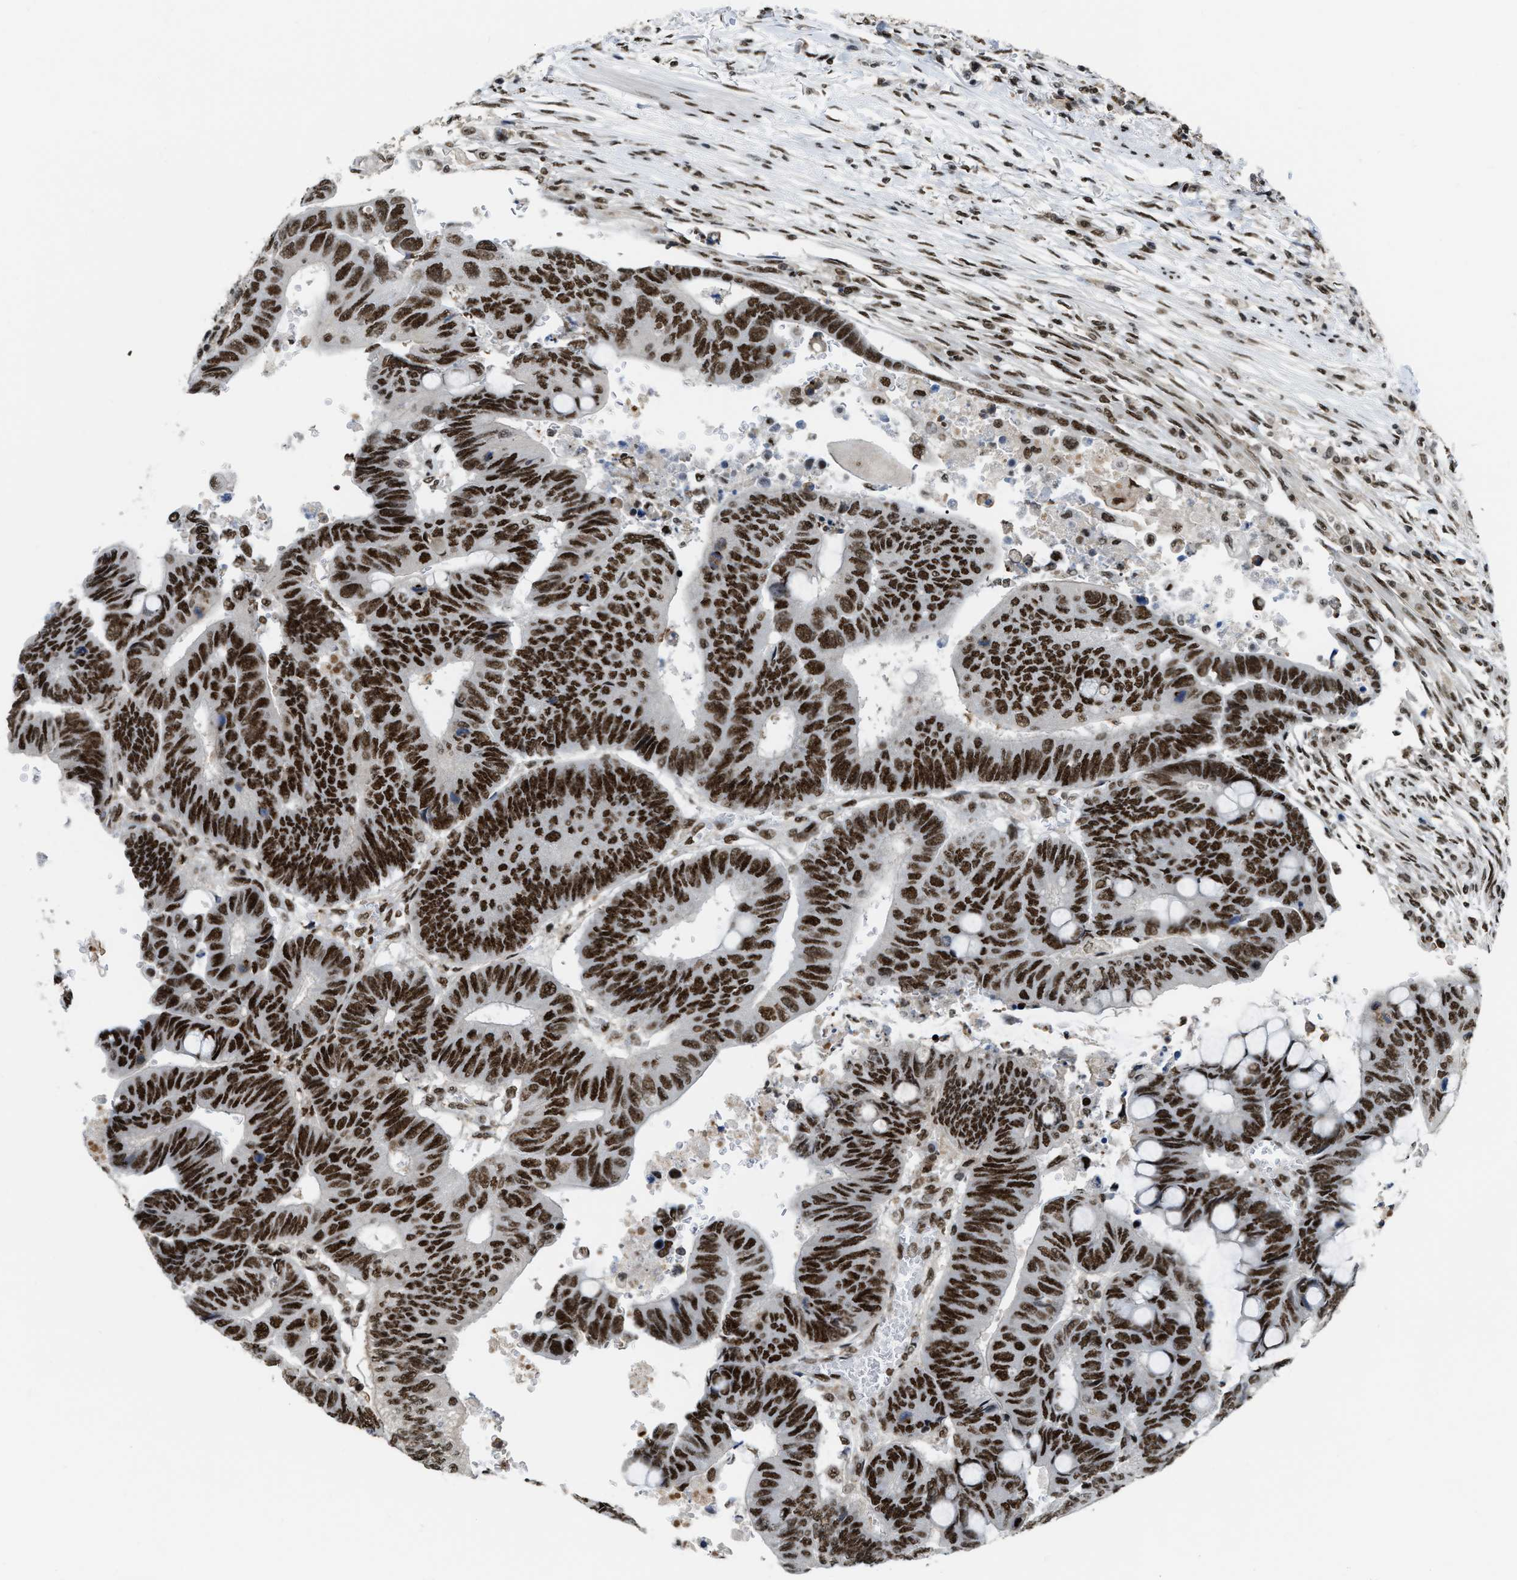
{"staining": {"intensity": "strong", "quantity": ">75%", "location": "nuclear"}, "tissue": "colorectal cancer", "cell_type": "Tumor cells", "image_type": "cancer", "snomed": [{"axis": "morphology", "description": "Normal tissue, NOS"}, {"axis": "morphology", "description": "Adenocarcinoma, NOS"}, {"axis": "topography", "description": "Rectum"}, {"axis": "topography", "description": "Peripheral nerve tissue"}], "caption": "High-power microscopy captured an immunohistochemistry micrograph of colorectal cancer, revealing strong nuclear staining in approximately >75% of tumor cells.", "gene": "NUMA1", "patient": {"sex": "male", "age": 92}}